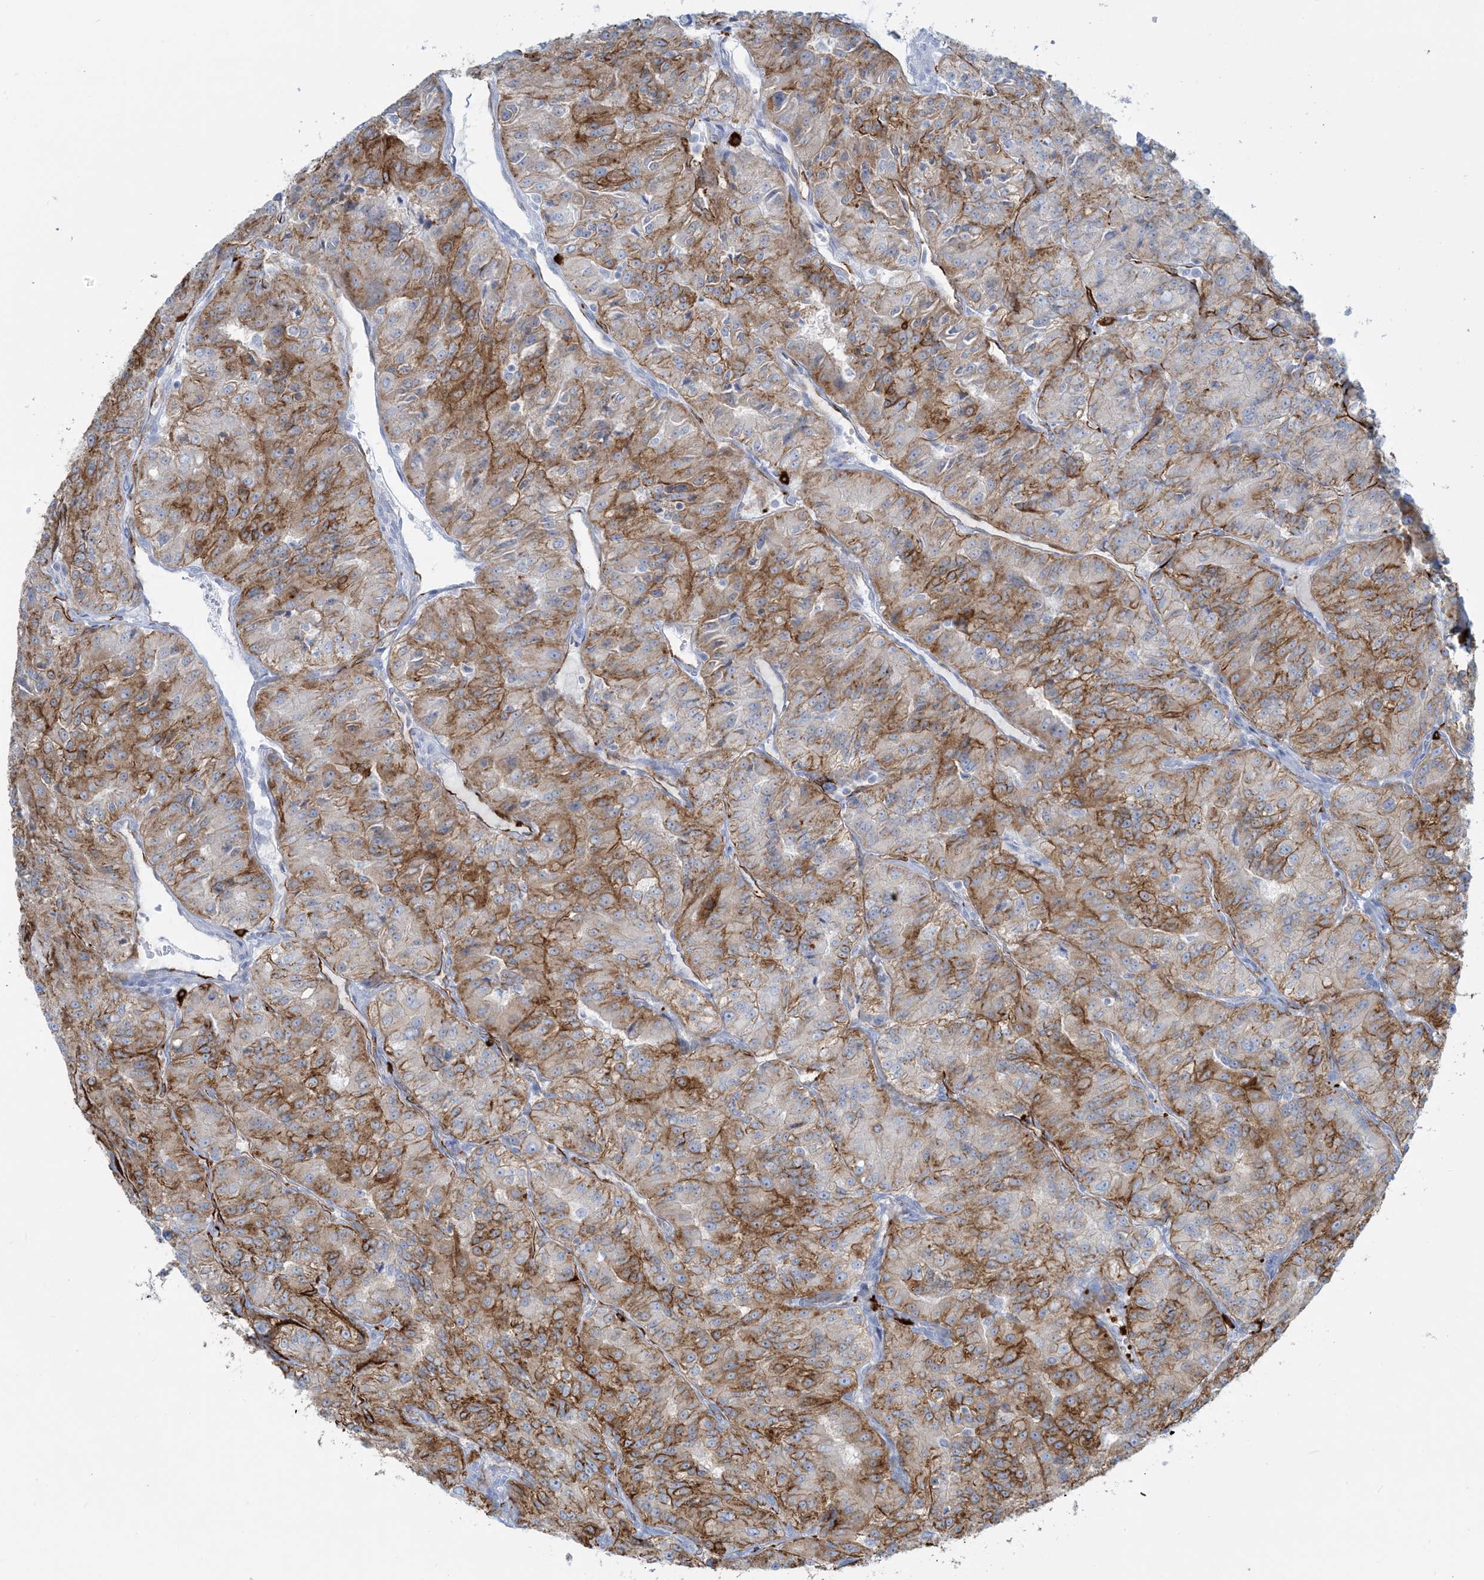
{"staining": {"intensity": "moderate", "quantity": ">75%", "location": "cytoplasmic/membranous"}, "tissue": "renal cancer", "cell_type": "Tumor cells", "image_type": "cancer", "snomed": [{"axis": "morphology", "description": "Adenocarcinoma, NOS"}, {"axis": "topography", "description": "Kidney"}], "caption": "This micrograph reveals immunohistochemistry staining of human renal cancer, with medium moderate cytoplasmic/membranous staining in about >75% of tumor cells.", "gene": "EPS8L3", "patient": {"sex": "female", "age": 63}}